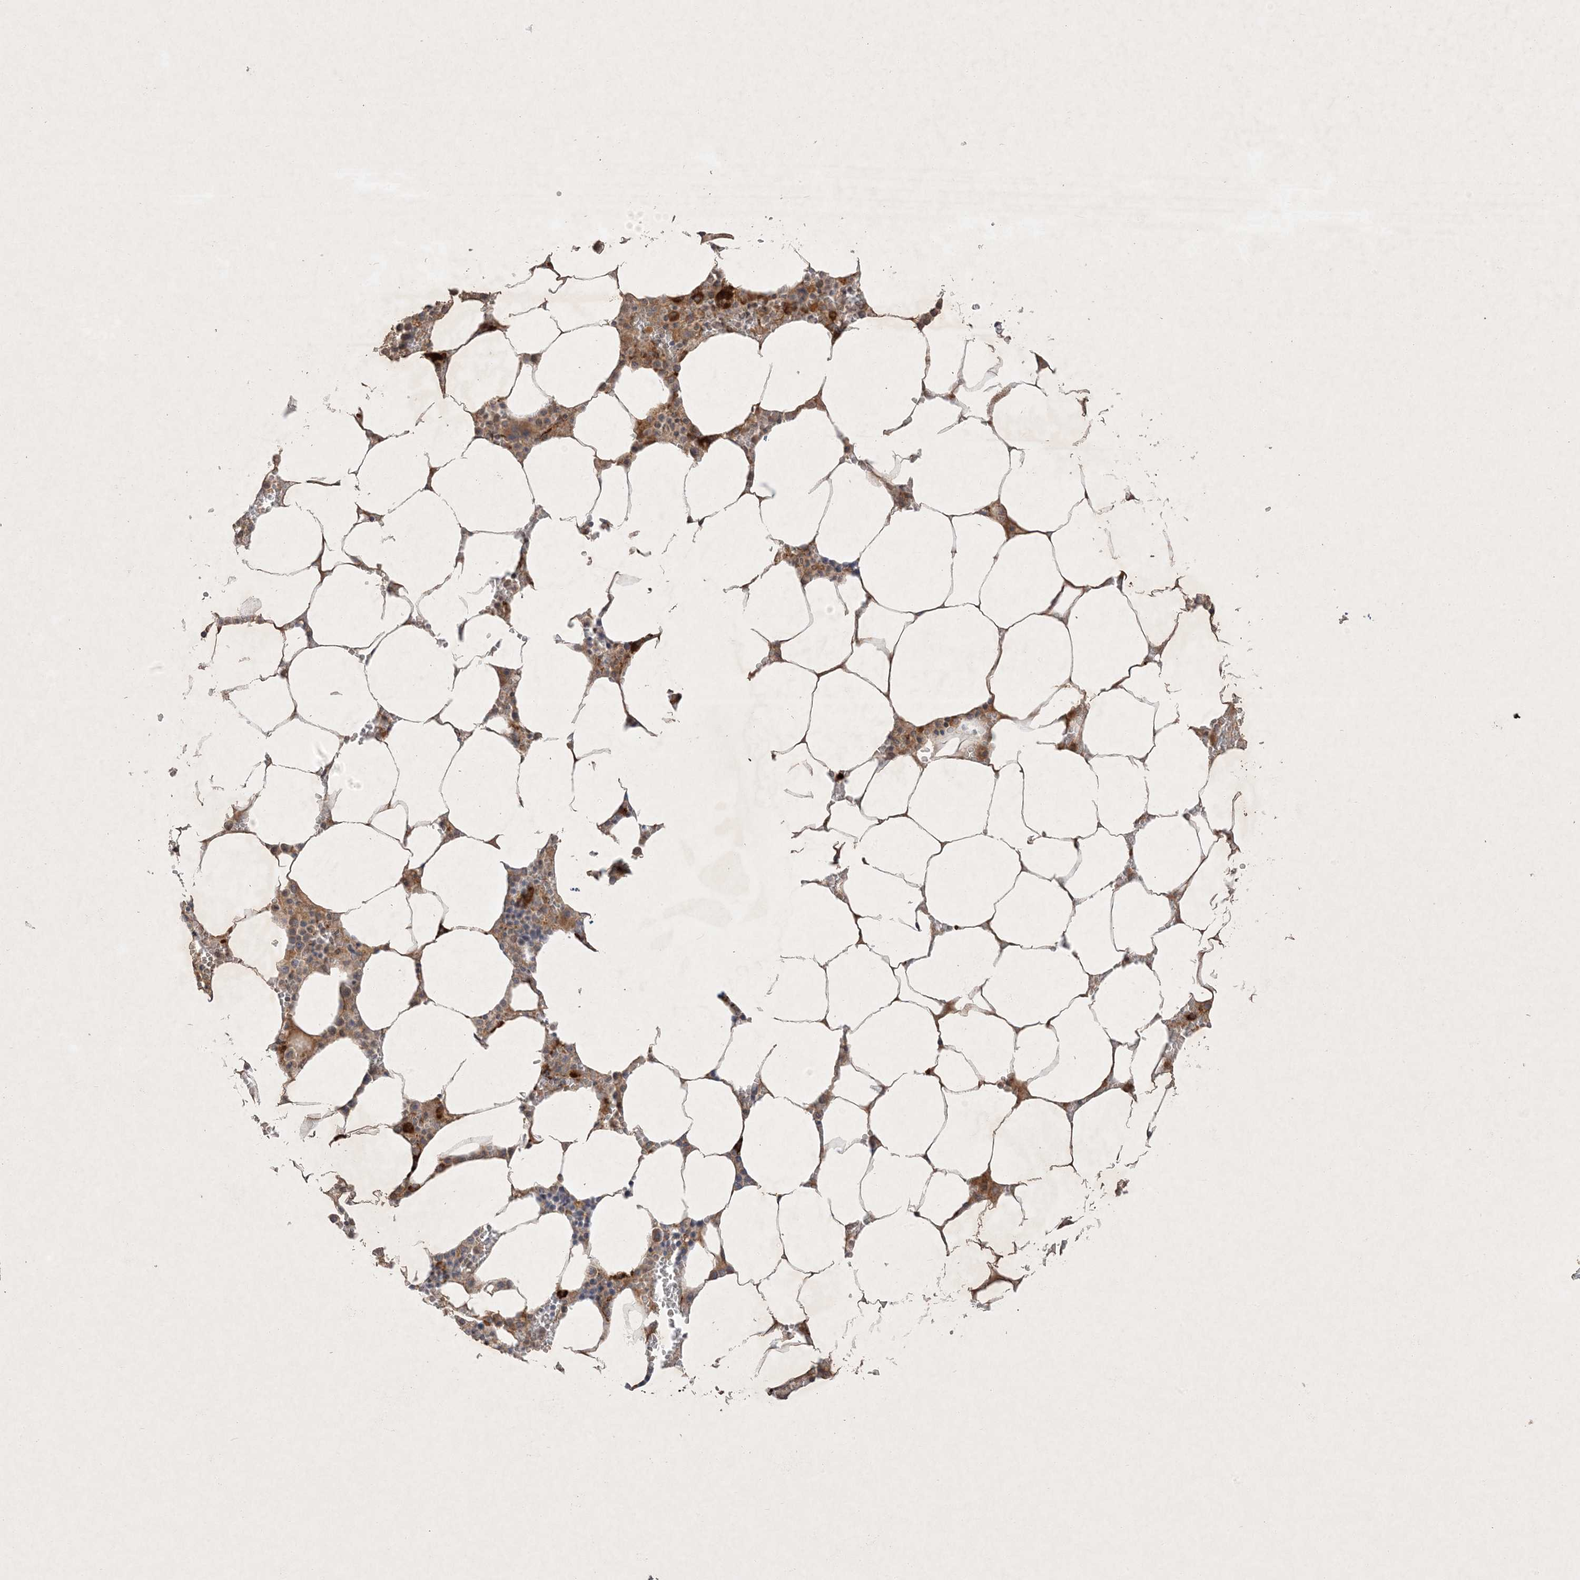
{"staining": {"intensity": "moderate", "quantity": "<25%", "location": "cytoplasmic/membranous"}, "tissue": "bone marrow", "cell_type": "Hematopoietic cells", "image_type": "normal", "snomed": [{"axis": "morphology", "description": "Normal tissue, NOS"}, {"axis": "topography", "description": "Bone marrow"}], "caption": "Unremarkable bone marrow displays moderate cytoplasmic/membranous positivity in about <25% of hematopoietic cells, visualized by immunohistochemistry.", "gene": "PRSS36", "patient": {"sex": "male", "age": 70}}